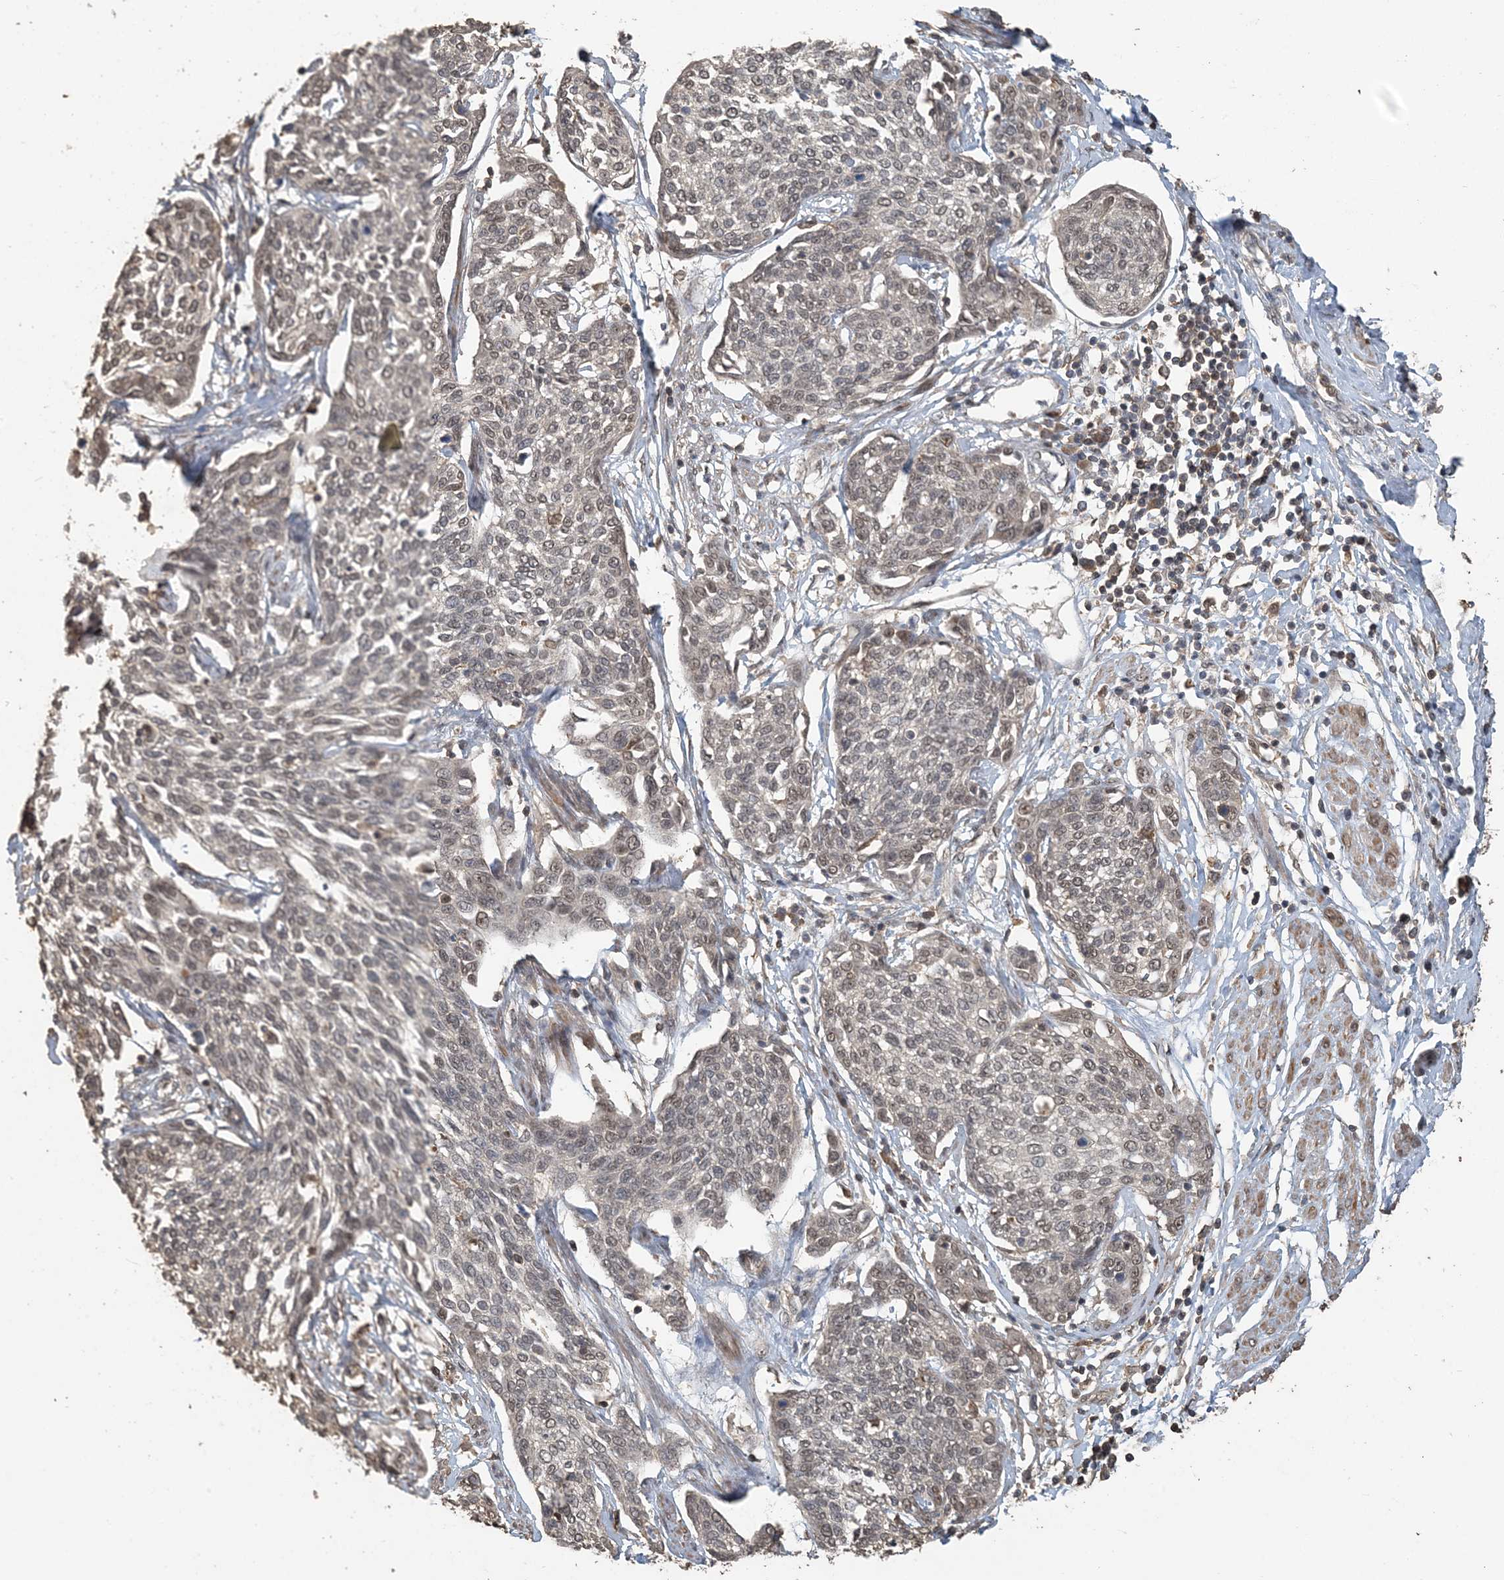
{"staining": {"intensity": "weak", "quantity": "25%-75%", "location": "nuclear"}, "tissue": "cervical cancer", "cell_type": "Tumor cells", "image_type": "cancer", "snomed": [{"axis": "morphology", "description": "Squamous cell carcinoma, NOS"}, {"axis": "topography", "description": "Cervix"}], "caption": "A brown stain highlights weak nuclear expression of a protein in human cervical cancer tumor cells.", "gene": "ZC3H12A", "patient": {"sex": "female", "age": 34}}